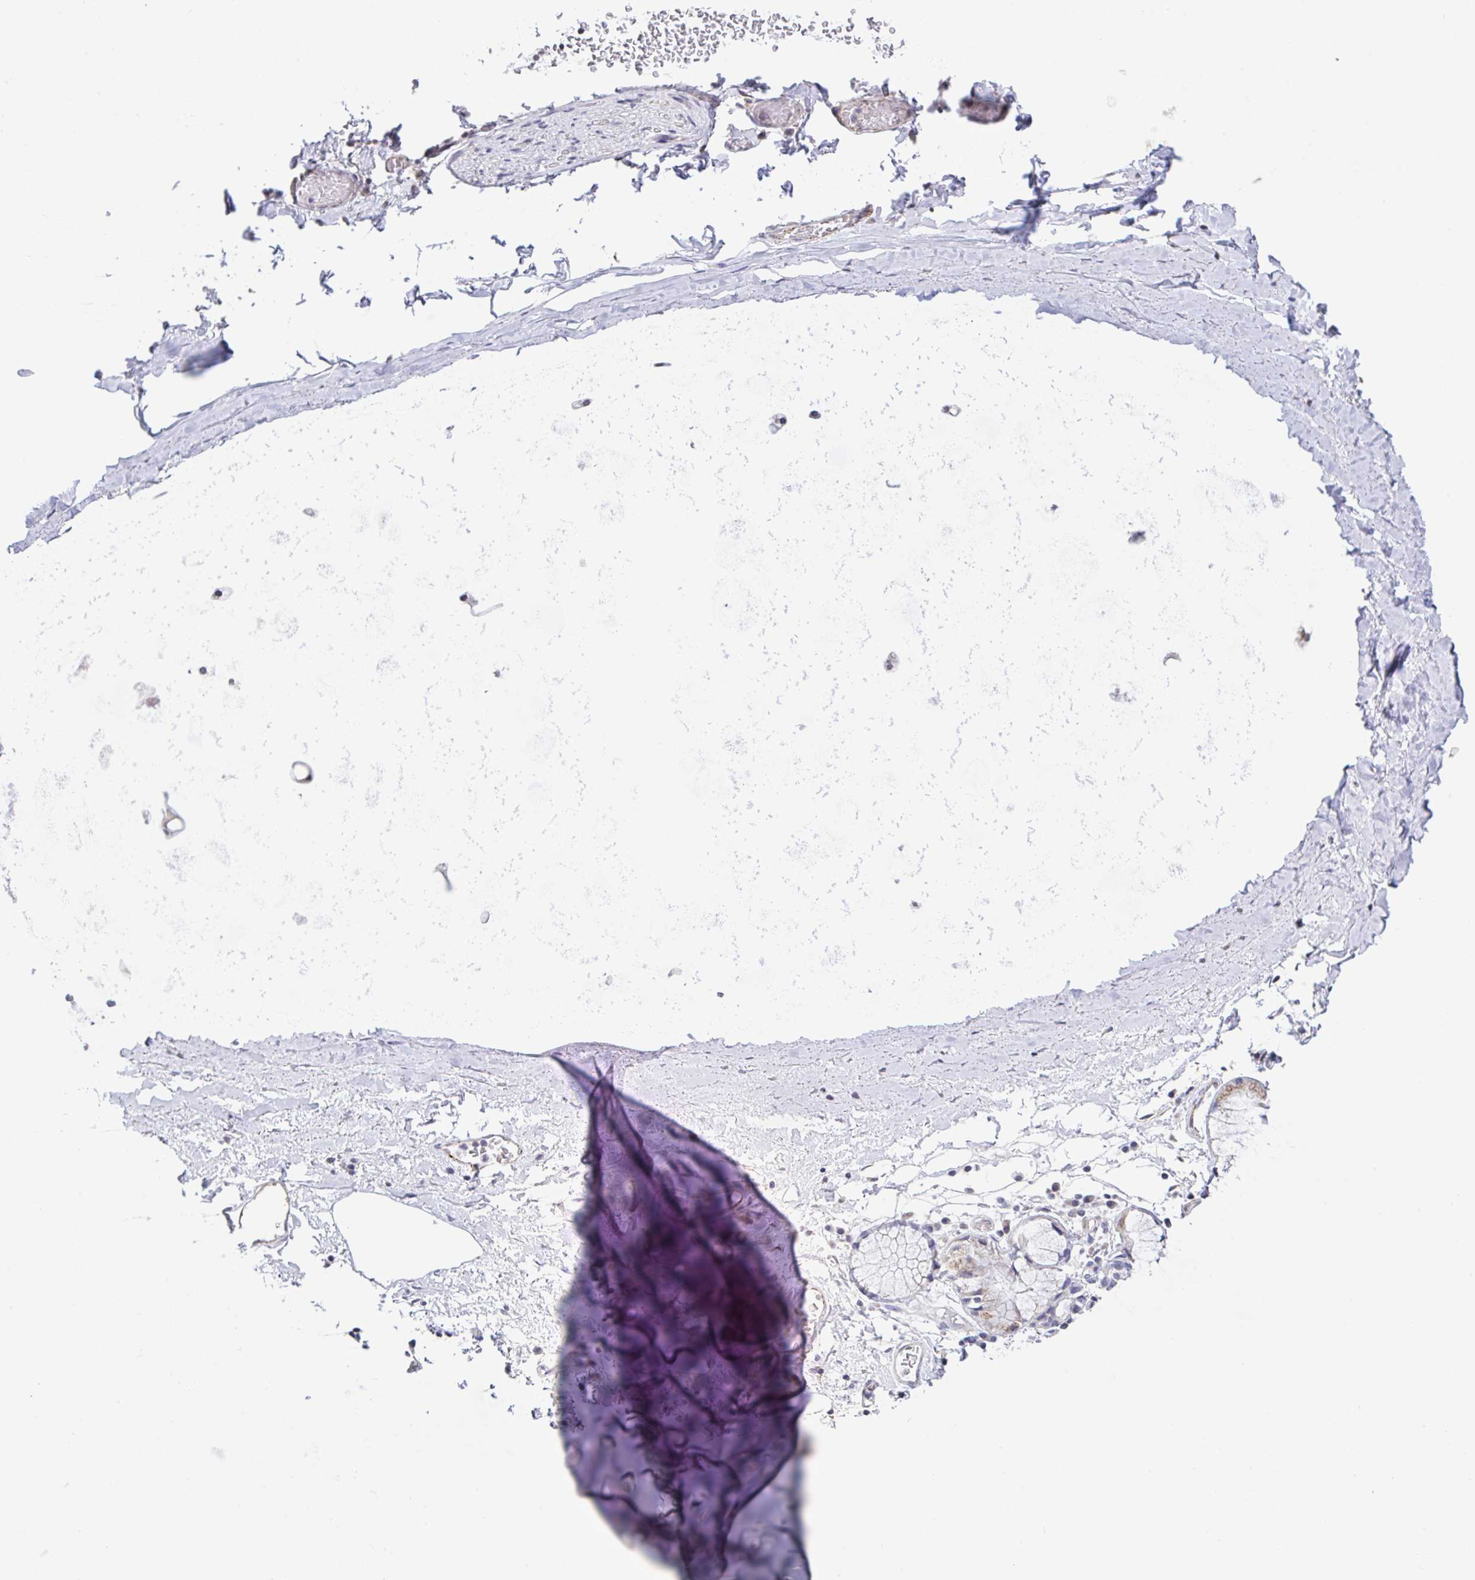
{"staining": {"intensity": "negative", "quantity": "none", "location": "none"}, "tissue": "adipose tissue", "cell_type": "Adipocytes", "image_type": "normal", "snomed": [{"axis": "morphology", "description": "Normal tissue, NOS"}, {"axis": "morphology", "description": "Degeneration, NOS"}, {"axis": "topography", "description": "Cartilage tissue"}, {"axis": "topography", "description": "Lung"}], "caption": "Adipose tissue was stained to show a protein in brown. There is no significant positivity in adipocytes. (Brightfield microscopy of DAB immunohistochemistry at high magnification).", "gene": "PLCD4", "patient": {"sex": "female", "age": 61}}